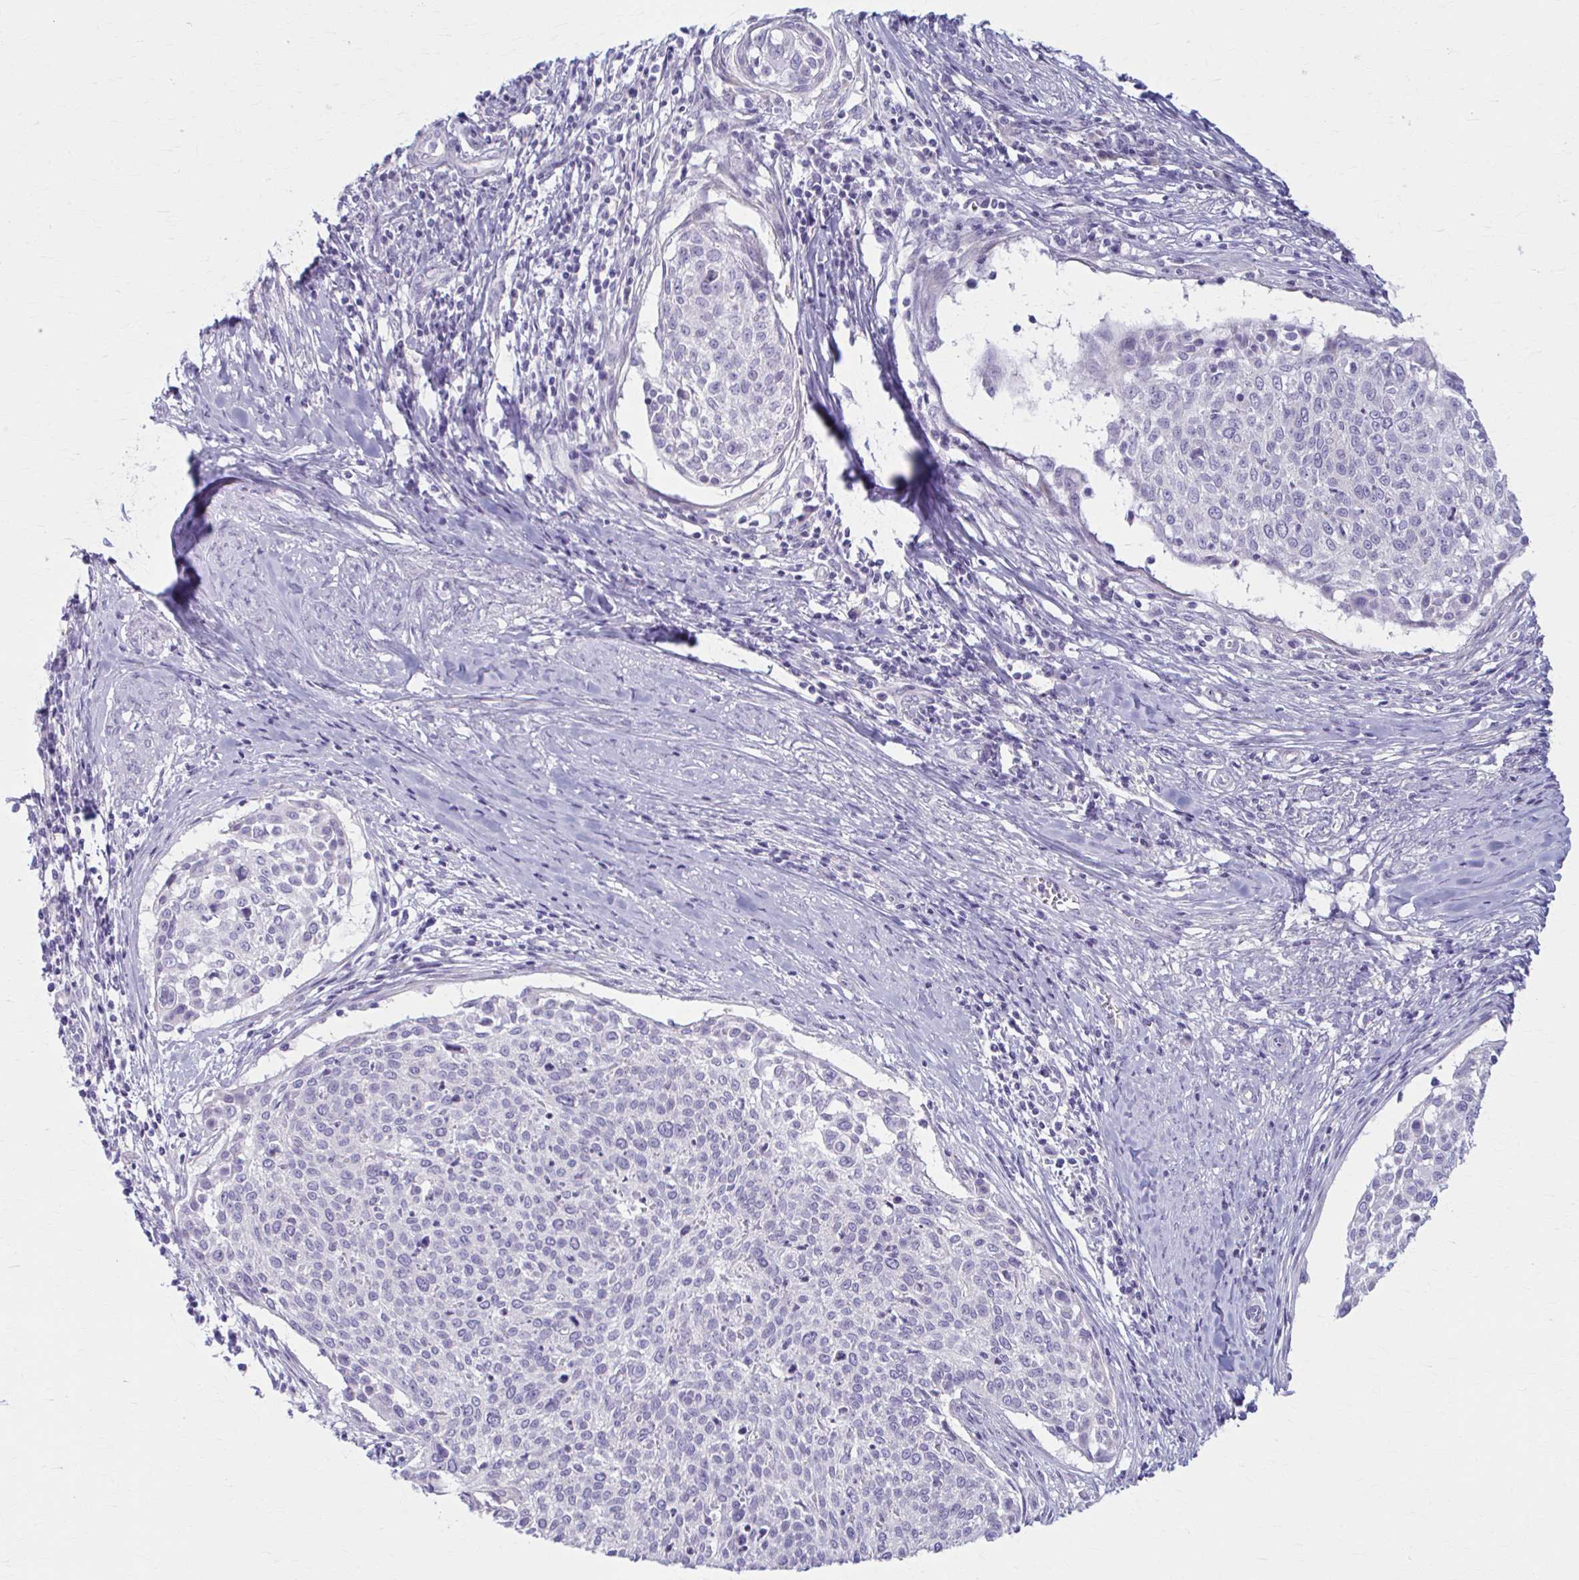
{"staining": {"intensity": "negative", "quantity": "none", "location": "none"}, "tissue": "cervical cancer", "cell_type": "Tumor cells", "image_type": "cancer", "snomed": [{"axis": "morphology", "description": "Squamous cell carcinoma, NOS"}, {"axis": "topography", "description": "Cervix"}], "caption": "Cervical squamous cell carcinoma stained for a protein using immunohistochemistry (IHC) demonstrates no expression tumor cells.", "gene": "PRKRA", "patient": {"sex": "female", "age": 49}}